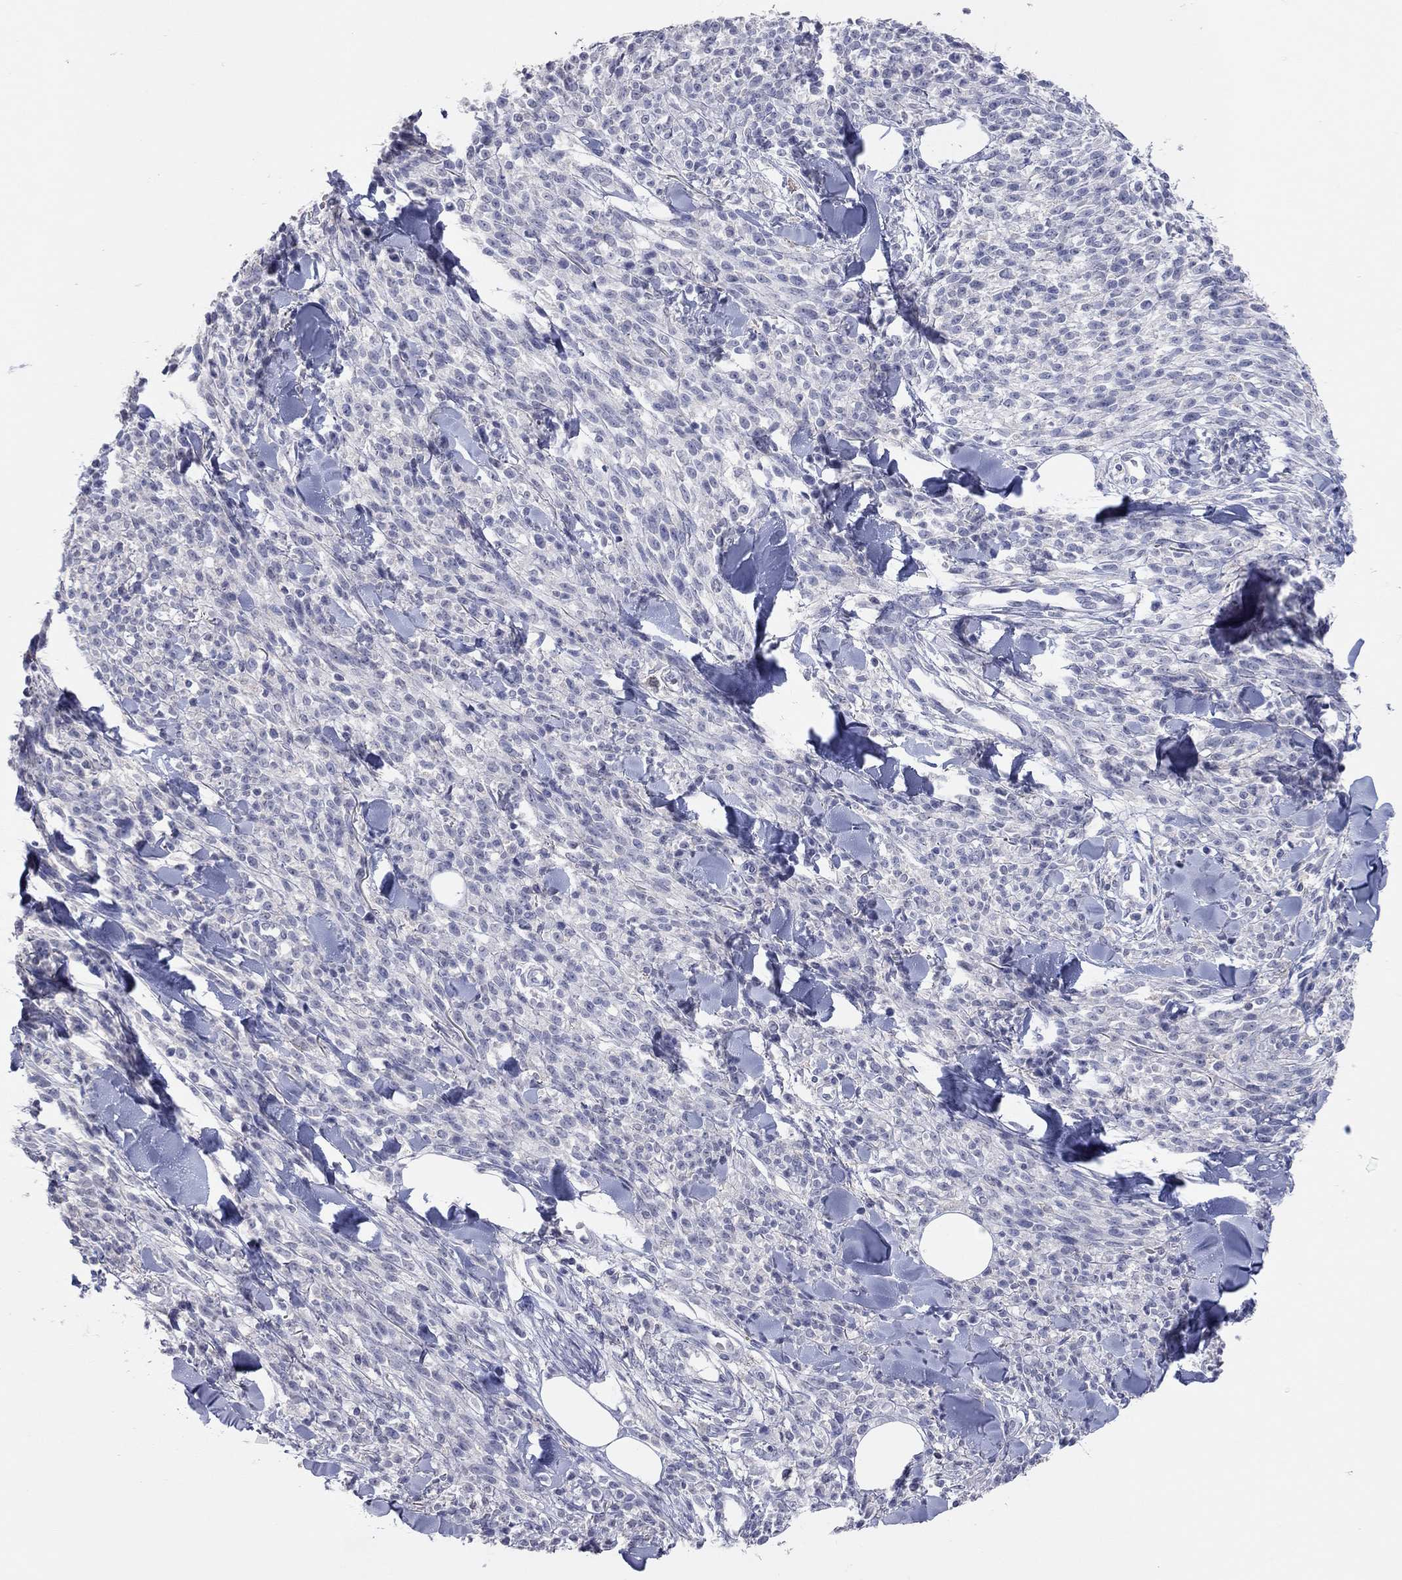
{"staining": {"intensity": "negative", "quantity": "none", "location": "none"}, "tissue": "melanoma", "cell_type": "Tumor cells", "image_type": "cancer", "snomed": [{"axis": "morphology", "description": "Malignant melanoma, NOS"}, {"axis": "topography", "description": "Skin"}, {"axis": "topography", "description": "Skin of trunk"}], "caption": "Immunohistochemistry (IHC) photomicrograph of neoplastic tissue: melanoma stained with DAB reveals no significant protein positivity in tumor cells.", "gene": "MMP13", "patient": {"sex": "male", "age": 74}}